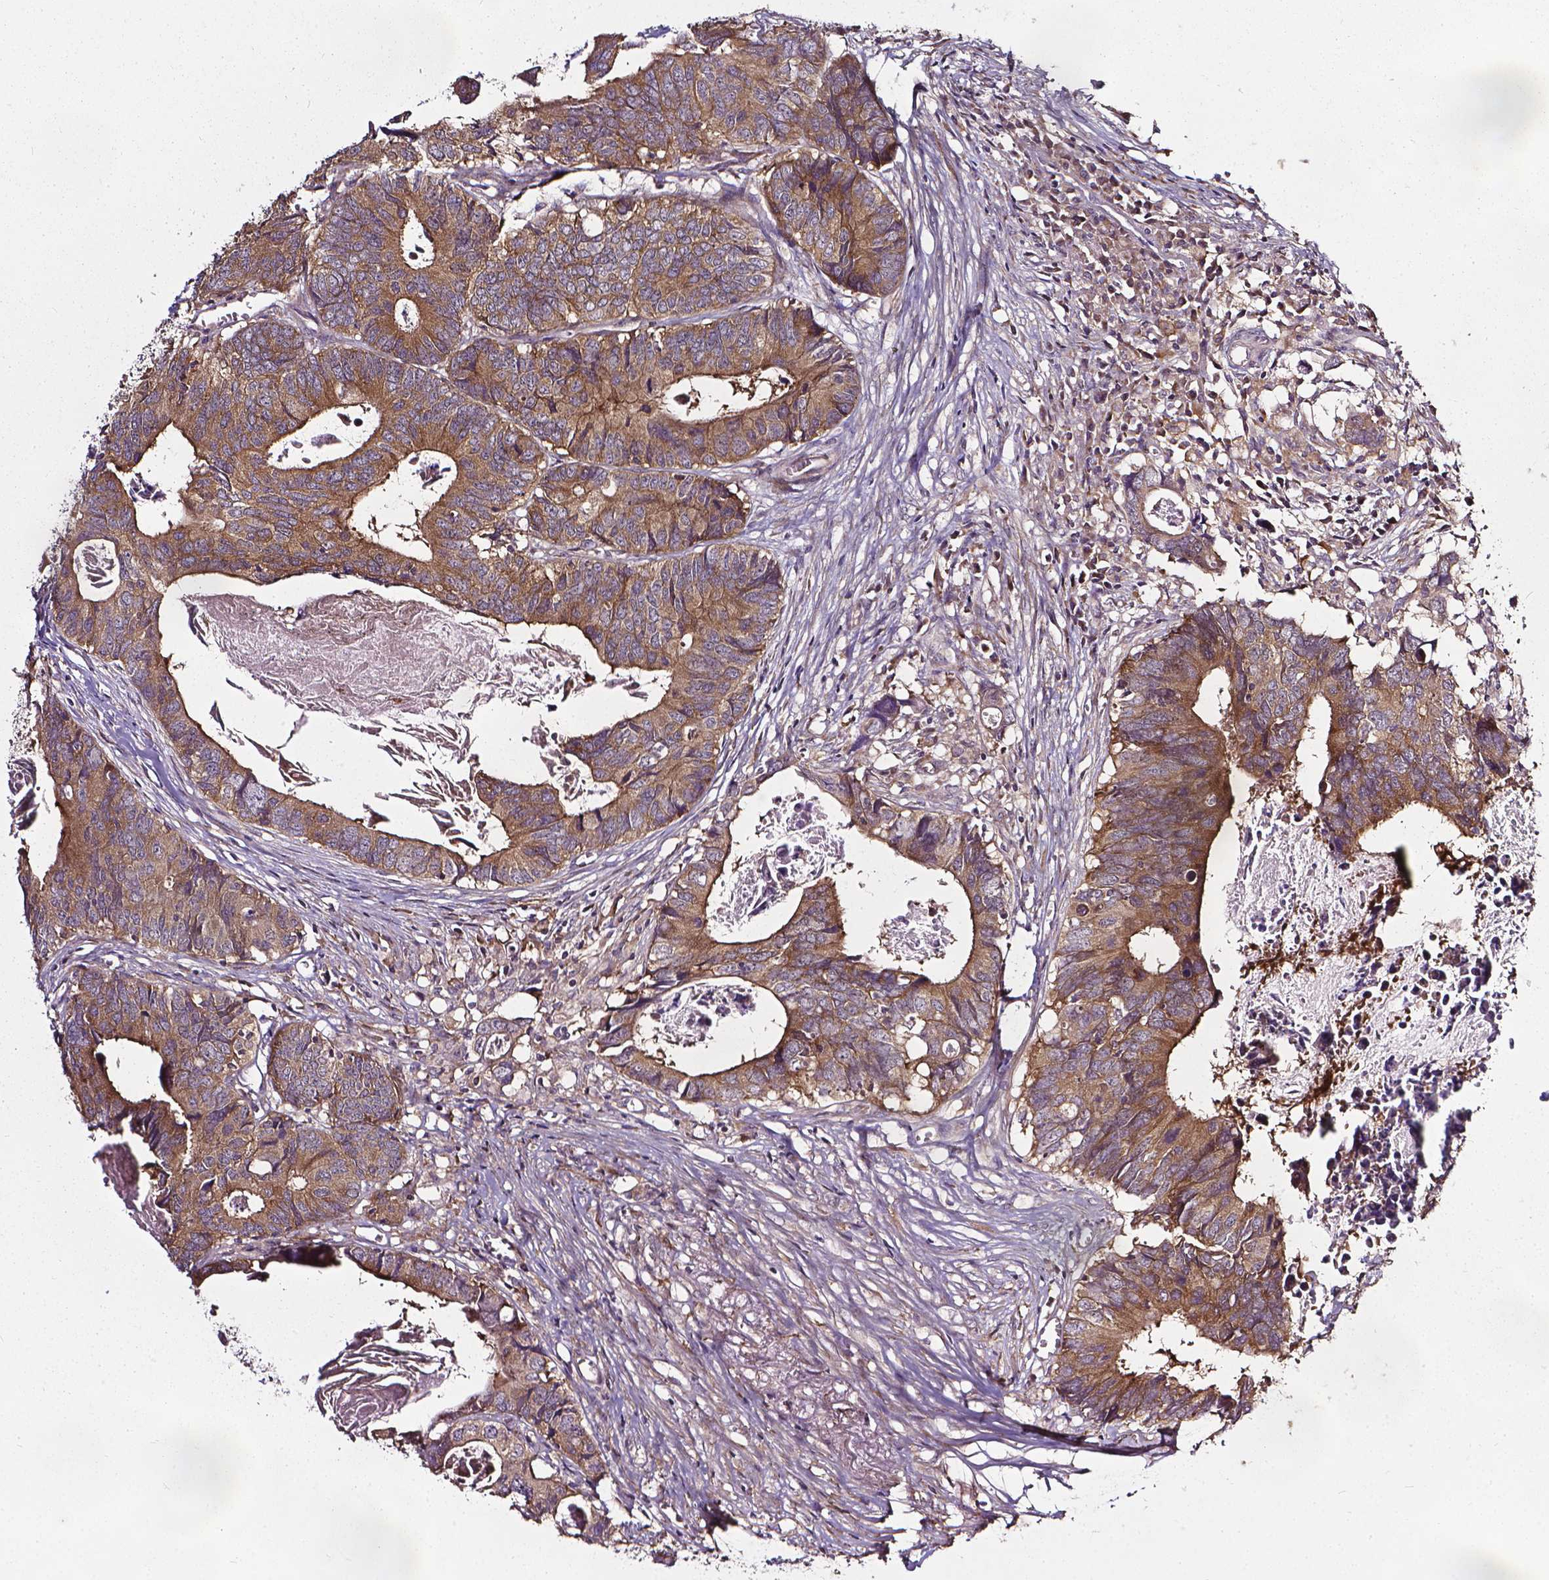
{"staining": {"intensity": "moderate", "quantity": ">75%", "location": "cytoplasmic/membranous"}, "tissue": "colorectal cancer", "cell_type": "Tumor cells", "image_type": "cancer", "snomed": [{"axis": "morphology", "description": "Adenocarcinoma, NOS"}, {"axis": "topography", "description": "Colon"}], "caption": "Colorectal adenocarcinoma tissue reveals moderate cytoplasmic/membranous positivity in approximately >75% of tumor cells", "gene": "PRAG1", "patient": {"sex": "female", "age": 82}}